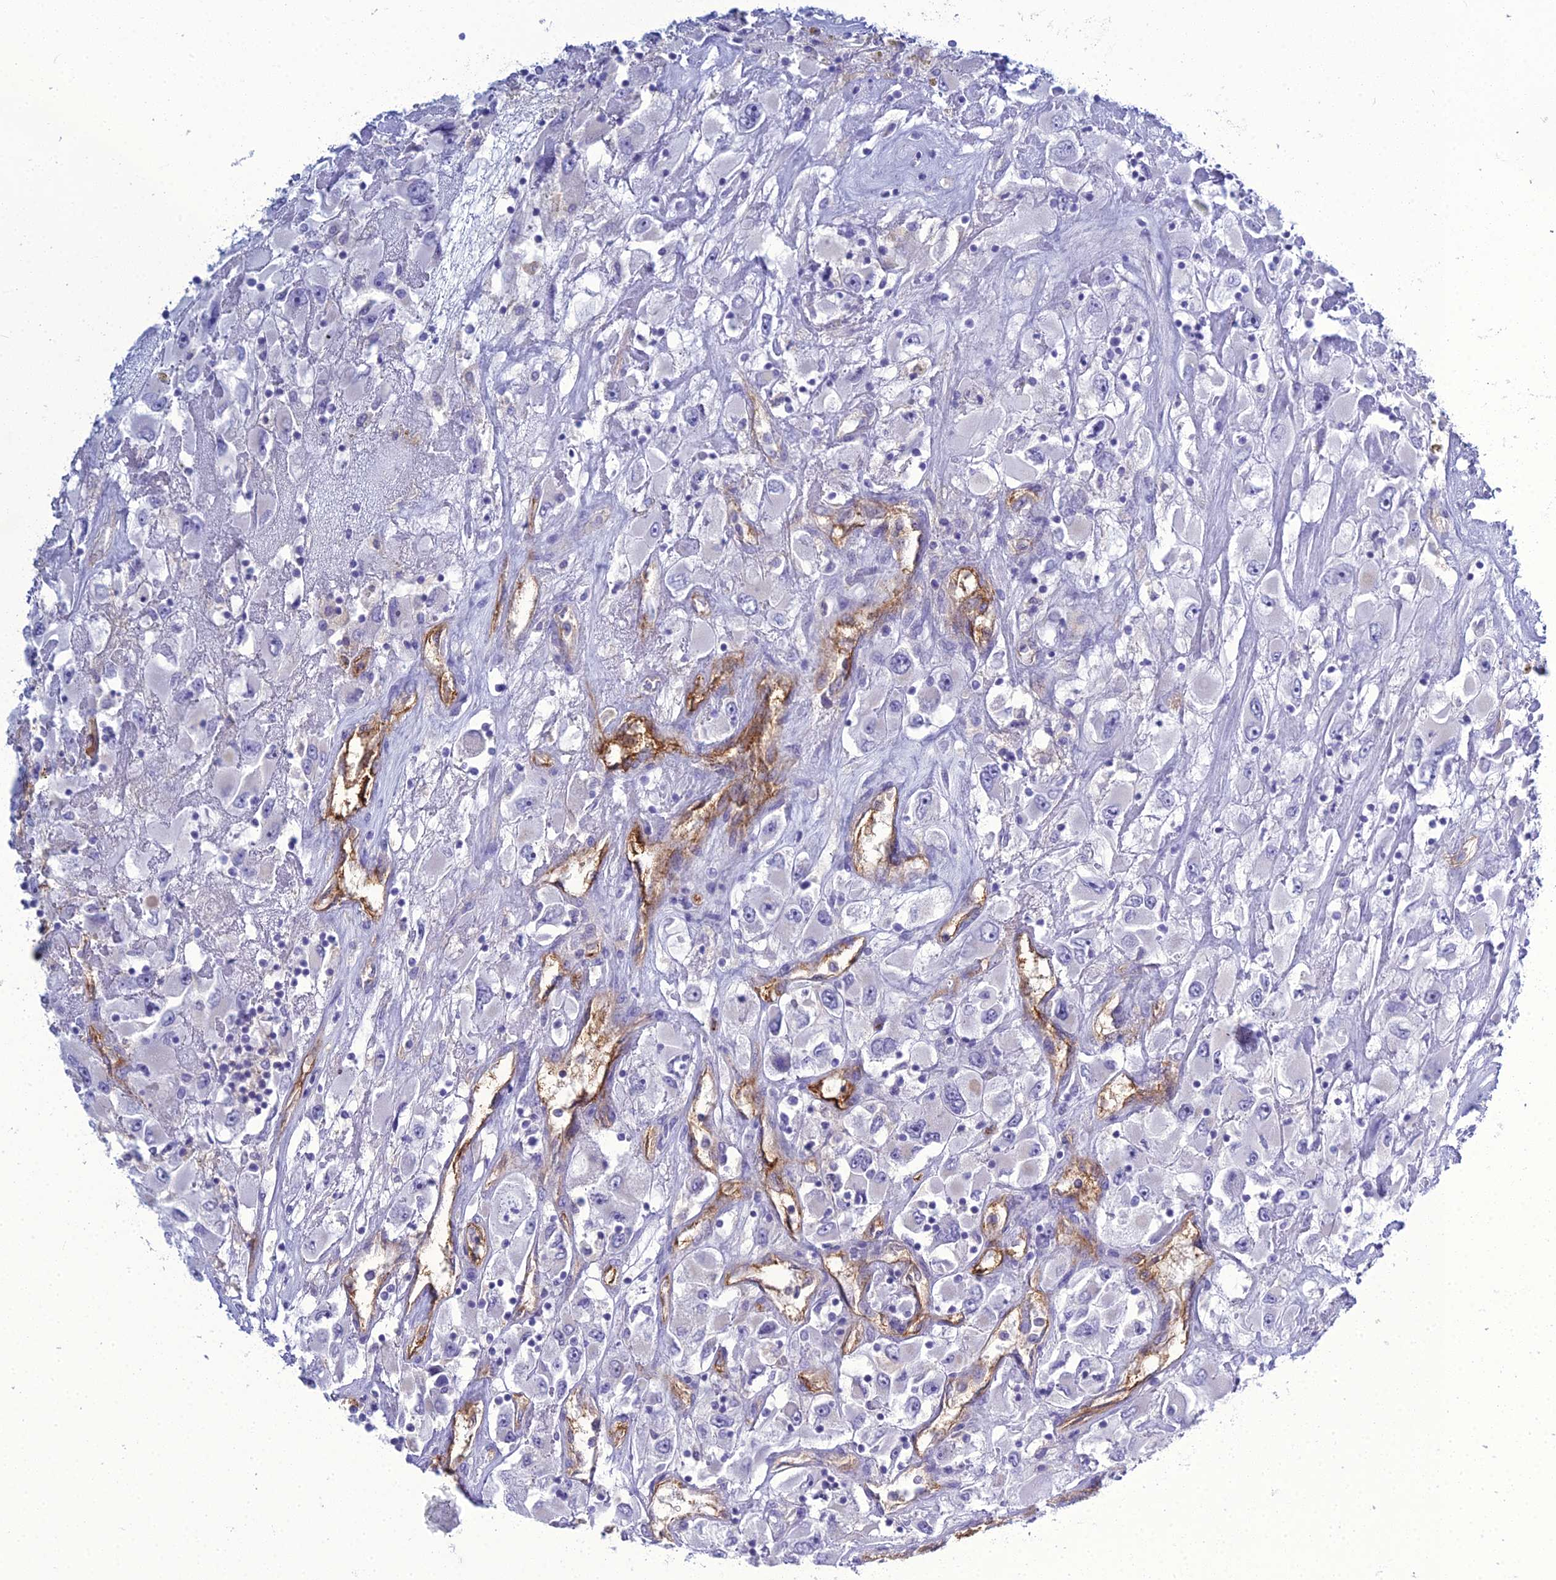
{"staining": {"intensity": "negative", "quantity": "none", "location": "none"}, "tissue": "renal cancer", "cell_type": "Tumor cells", "image_type": "cancer", "snomed": [{"axis": "morphology", "description": "Adenocarcinoma, NOS"}, {"axis": "topography", "description": "Kidney"}], "caption": "The photomicrograph shows no significant positivity in tumor cells of renal cancer (adenocarcinoma).", "gene": "ACE", "patient": {"sex": "female", "age": 52}}